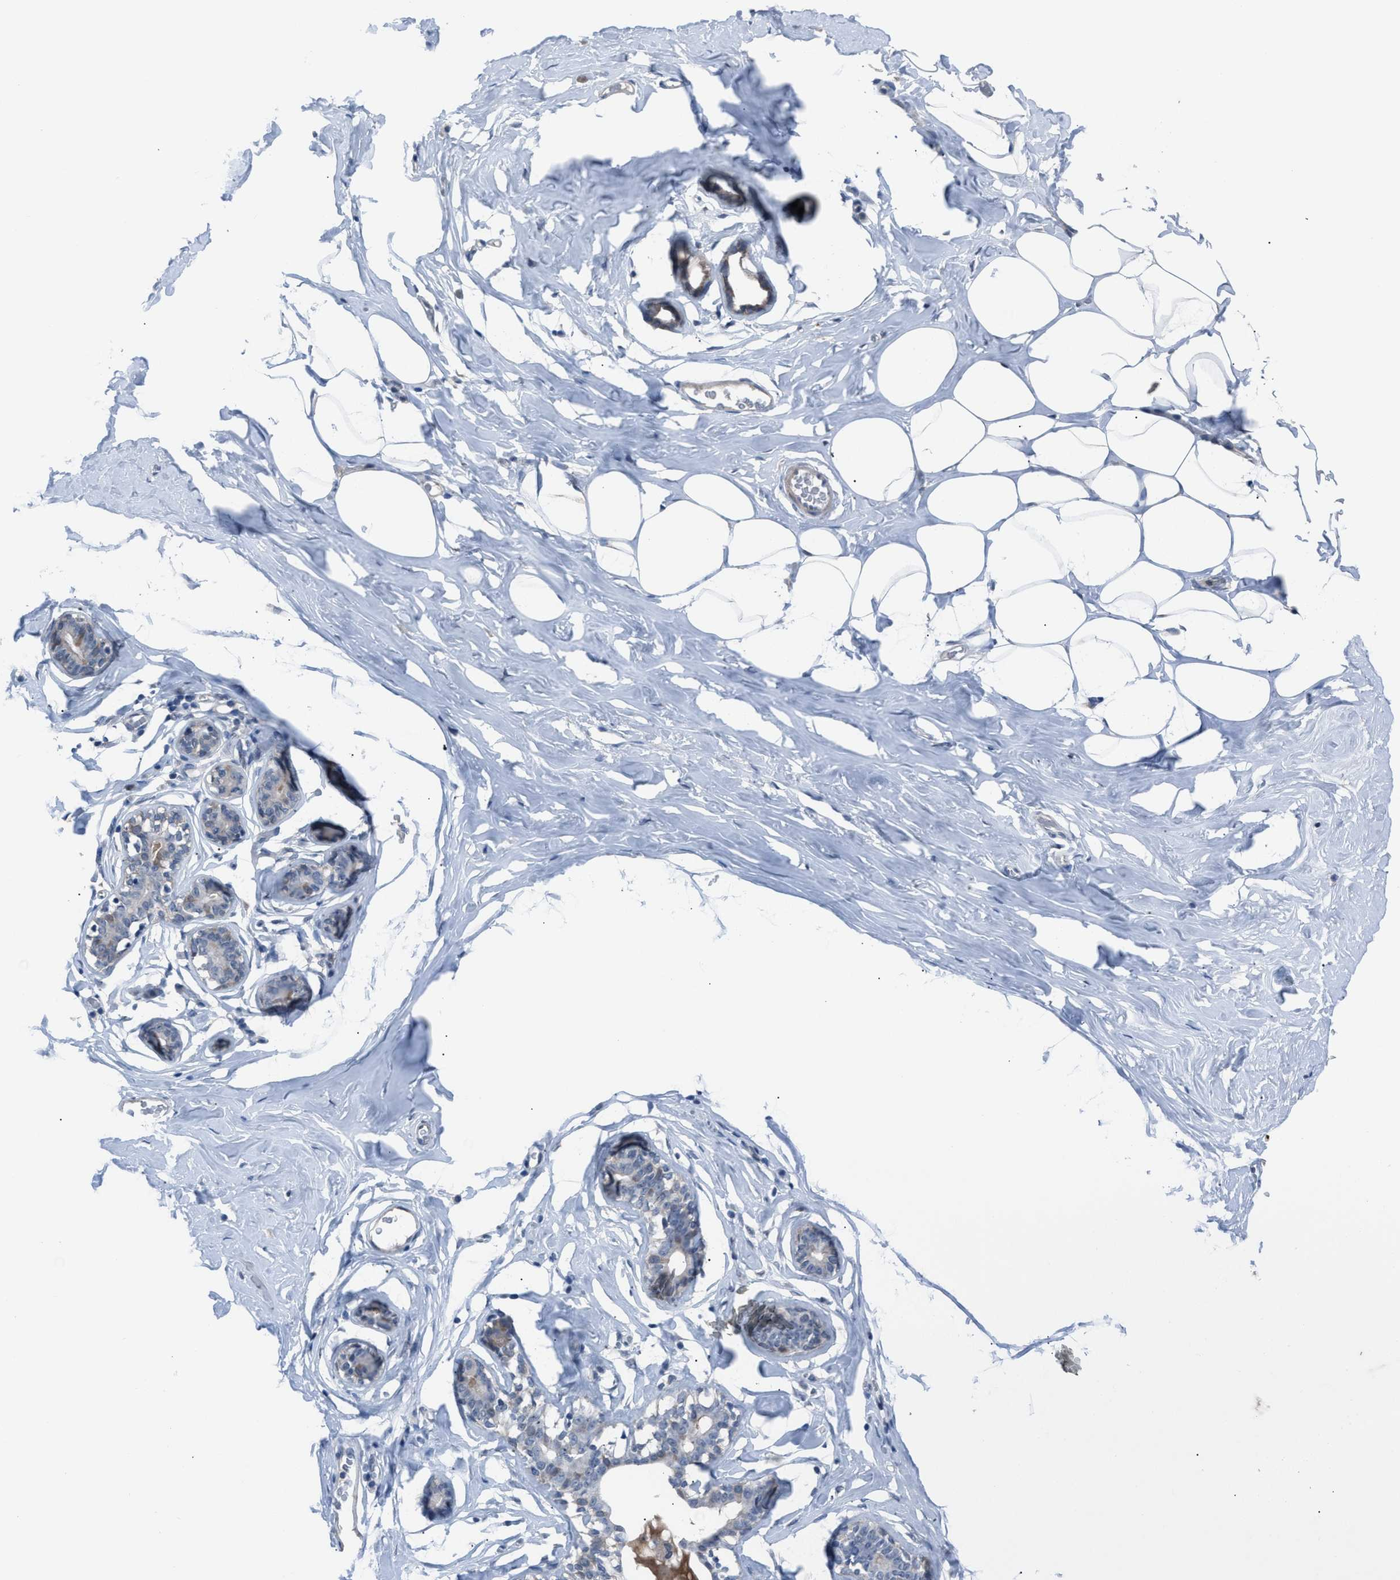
{"staining": {"intensity": "negative", "quantity": "none", "location": "none"}, "tissue": "adipose tissue", "cell_type": "Adipocytes", "image_type": "normal", "snomed": [{"axis": "morphology", "description": "Normal tissue, NOS"}, {"axis": "morphology", "description": "Fibrosis, NOS"}, {"axis": "topography", "description": "Breast"}, {"axis": "topography", "description": "Adipose tissue"}], "caption": "DAB (3,3'-diaminobenzidine) immunohistochemical staining of unremarkable adipose tissue reveals no significant staining in adipocytes.", "gene": "ANAPC11", "patient": {"sex": "female", "age": 39}}